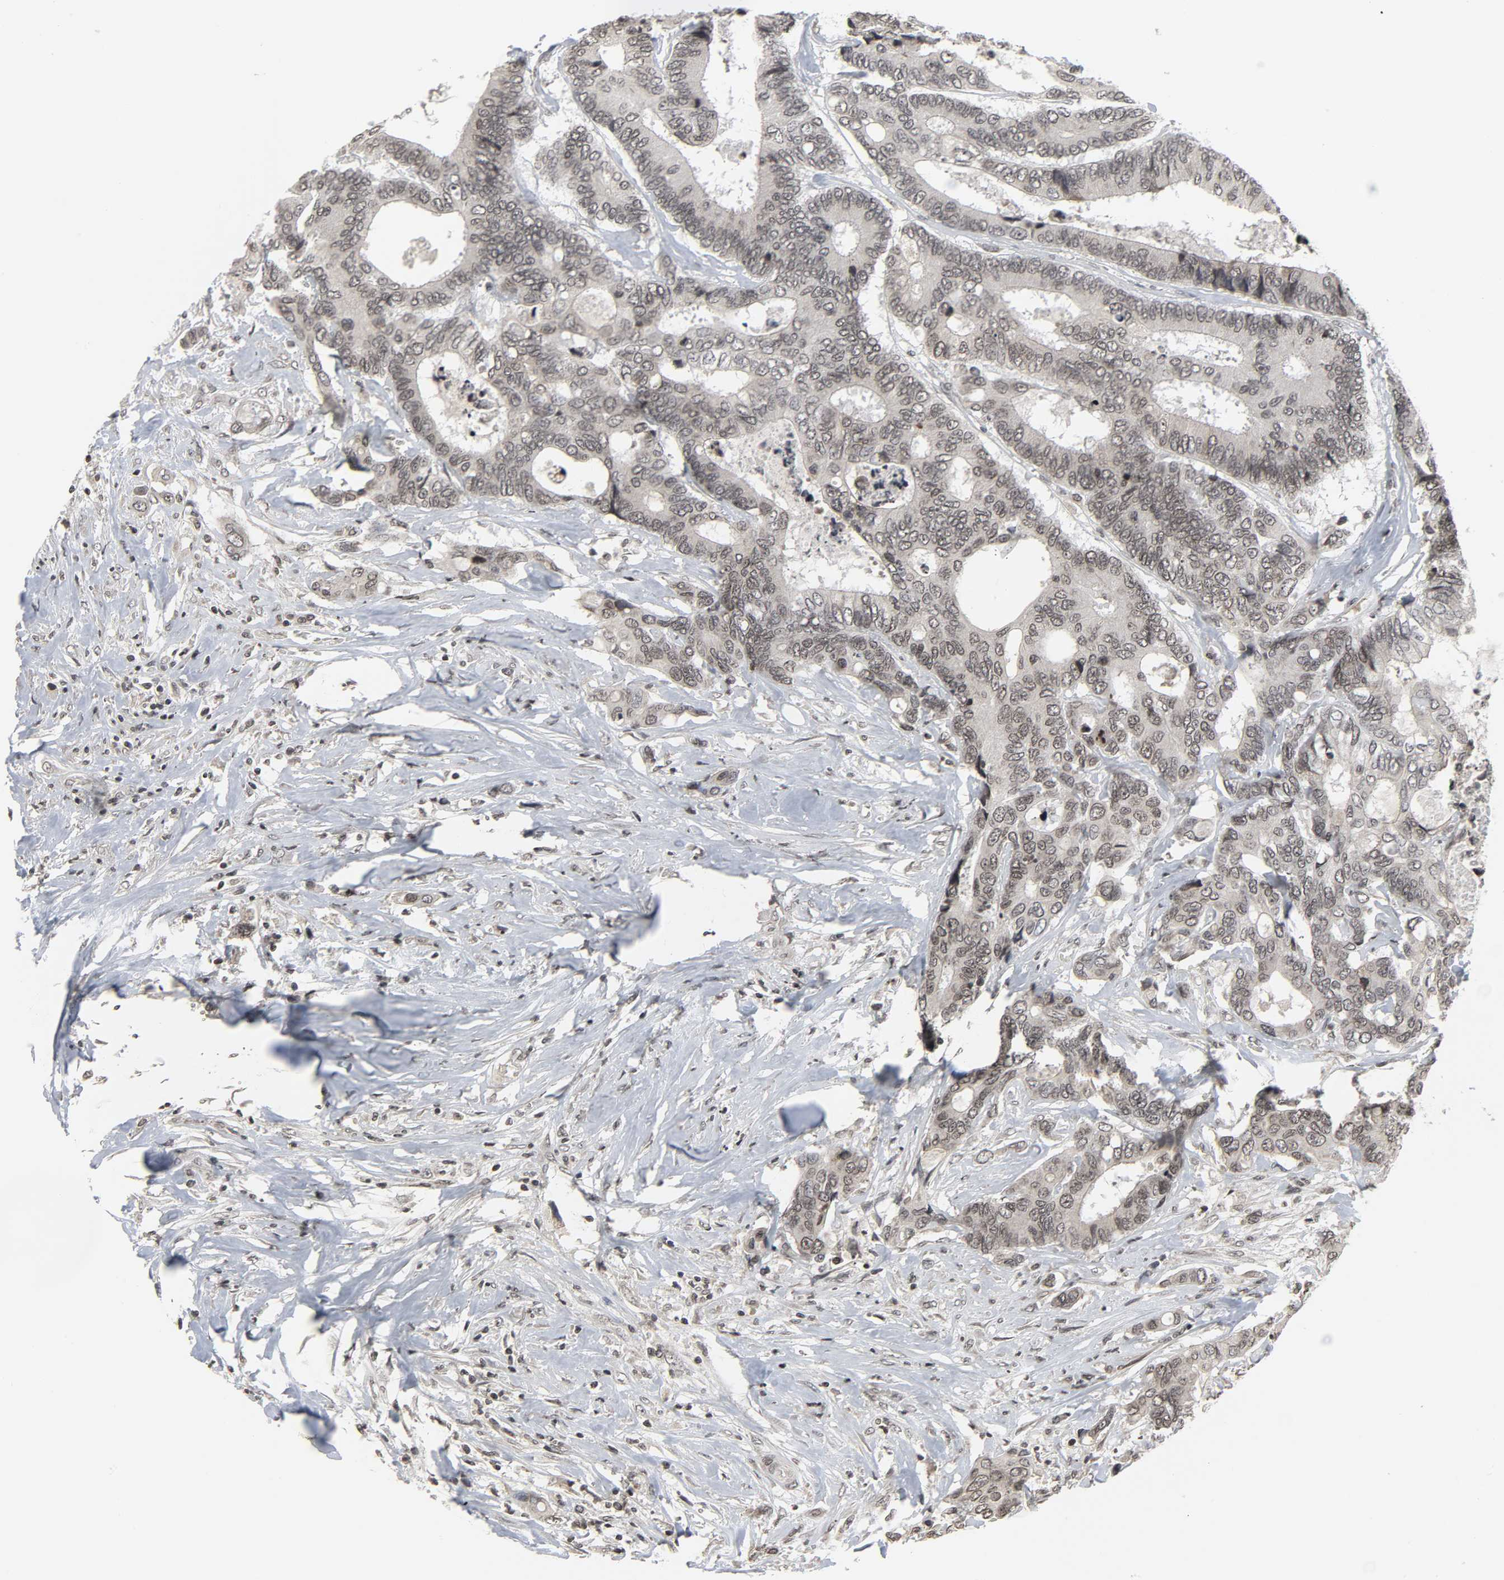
{"staining": {"intensity": "weak", "quantity": "<25%", "location": "nuclear"}, "tissue": "colorectal cancer", "cell_type": "Tumor cells", "image_type": "cancer", "snomed": [{"axis": "morphology", "description": "Adenocarcinoma, NOS"}, {"axis": "topography", "description": "Rectum"}], "caption": "Adenocarcinoma (colorectal) was stained to show a protein in brown. There is no significant positivity in tumor cells.", "gene": "XRCC1", "patient": {"sex": "male", "age": 55}}